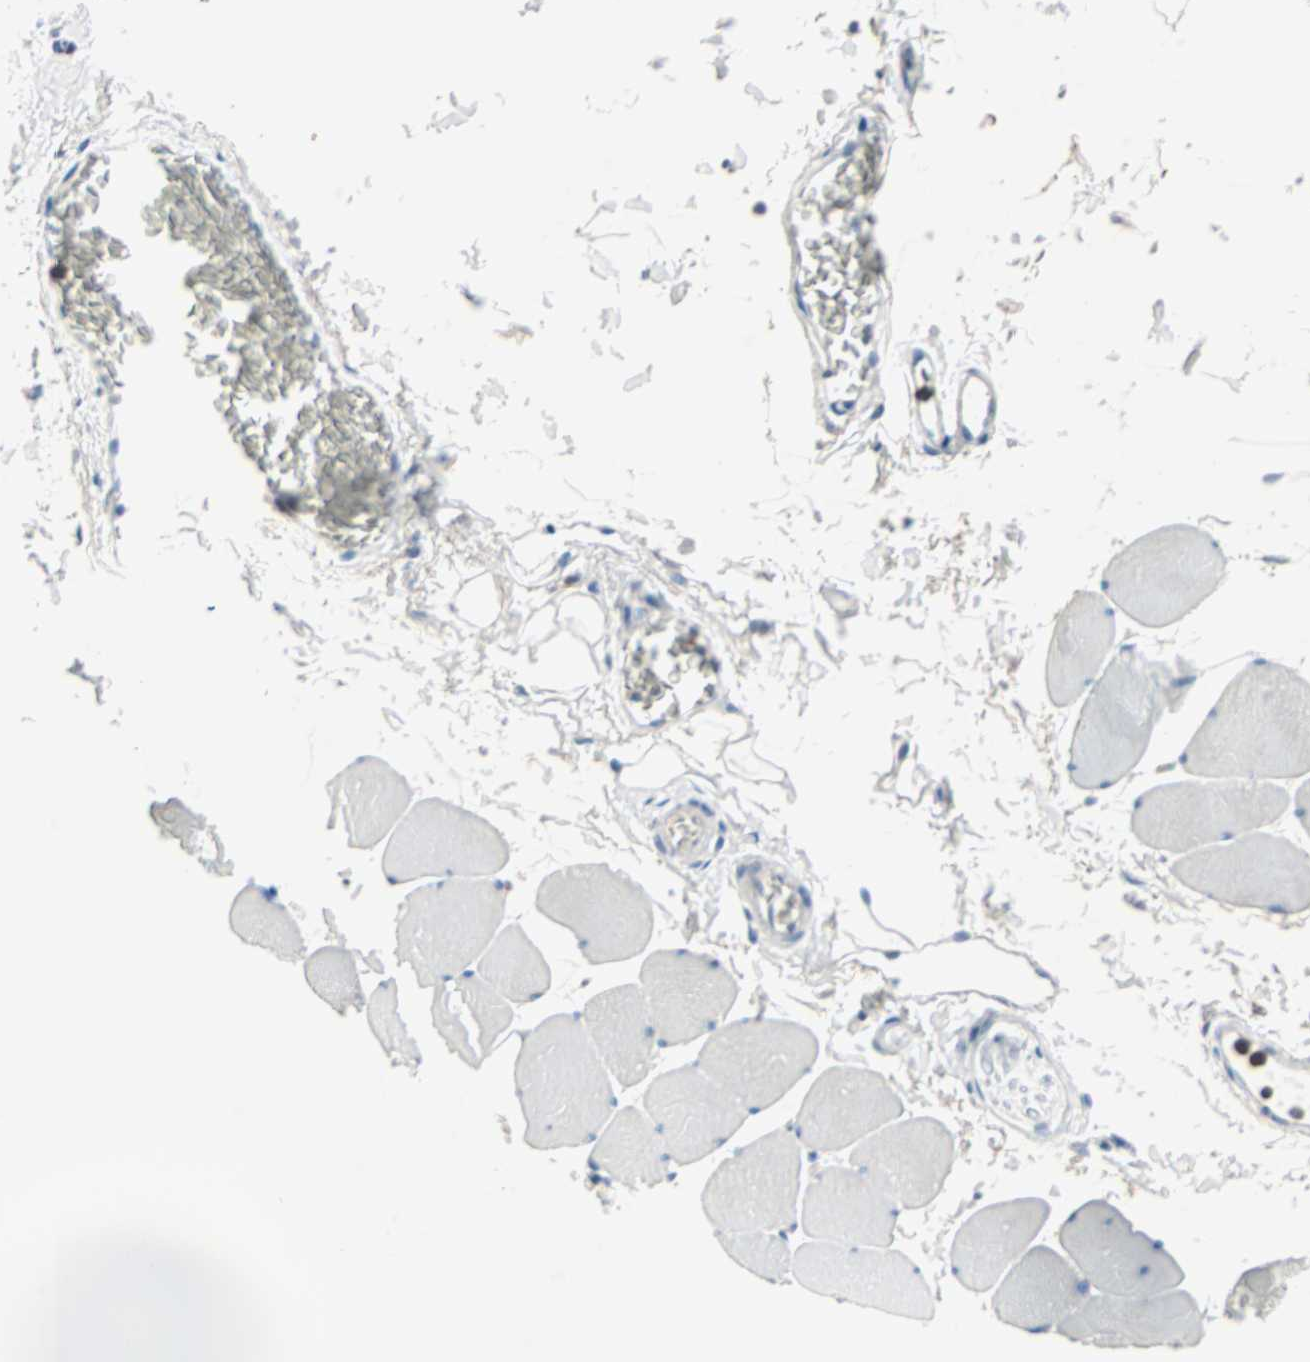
{"staining": {"intensity": "negative", "quantity": "none", "location": "none"}, "tissue": "skeletal muscle", "cell_type": "Myocytes", "image_type": "normal", "snomed": [{"axis": "morphology", "description": "Normal tissue, NOS"}, {"axis": "topography", "description": "Skeletal muscle"}], "caption": "Immunohistochemical staining of normal human skeletal muscle displays no significant staining in myocytes. (DAB immunohistochemistry (IHC) with hematoxylin counter stain).", "gene": "CASP3", "patient": {"sex": "male", "age": 62}}